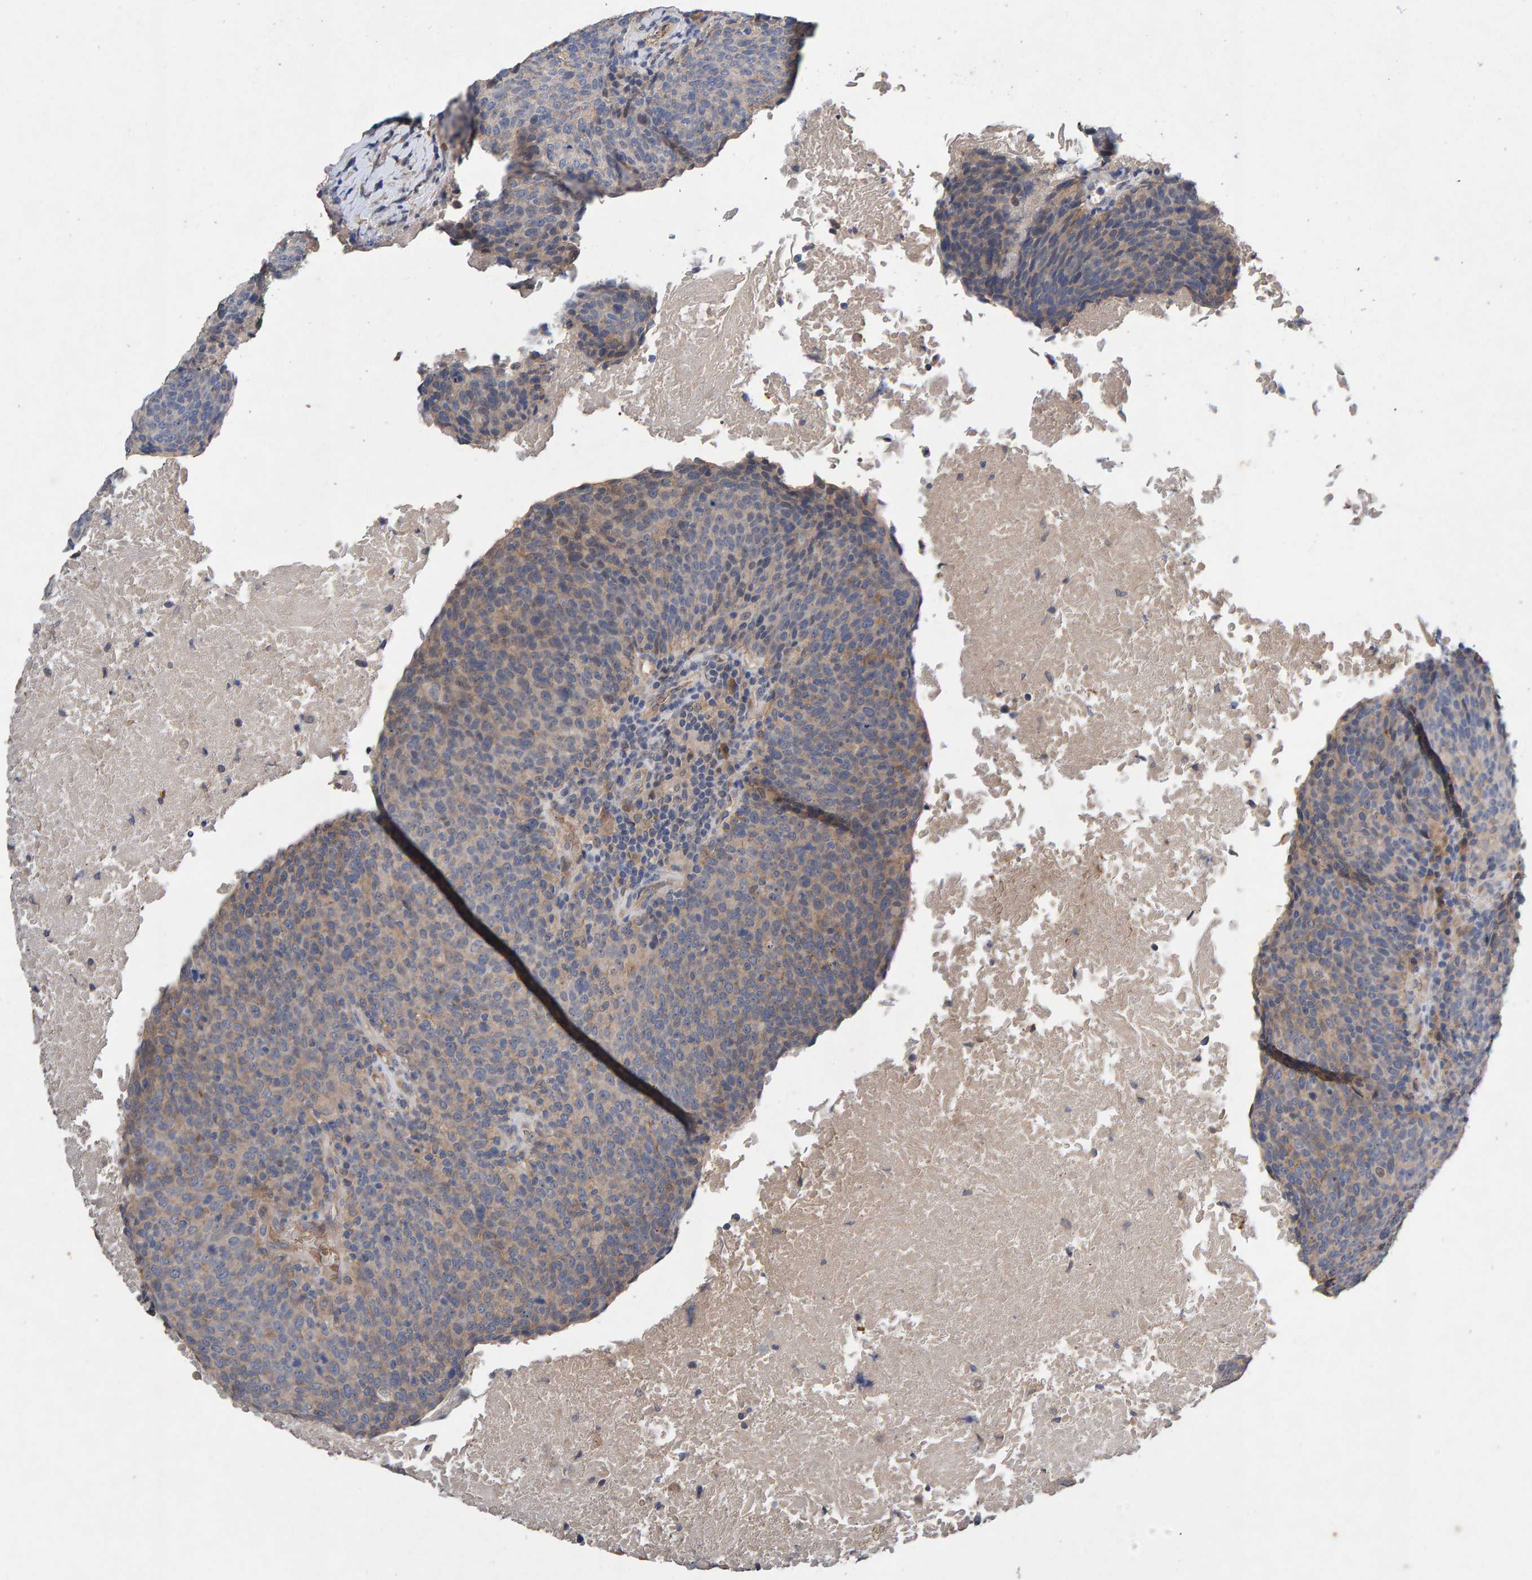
{"staining": {"intensity": "weak", "quantity": "25%-75%", "location": "cytoplasmic/membranous"}, "tissue": "head and neck cancer", "cell_type": "Tumor cells", "image_type": "cancer", "snomed": [{"axis": "morphology", "description": "Squamous cell carcinoma, NOS"}, {"axis": "morphology", "description": "Squamous cell carcinoma, metastatic, NOS"}, {"axis": "topography", "description": "Lymph node"}, {"axis": "topography", "description": "Head-Neck"}], "caption": "IHC histopathology image of neoplastic tissue: metastatic squamous cell carcinoma (head and neck) stained using immunohistochemistry displays low levels of weak protein expression localized specifically in the cytoplasmic/membranous of tumor cells, appearing as a cytoplasmic/membranous brown color.", "gene": "EFR3A", "patient": {"sex": "male", "age": 62}}